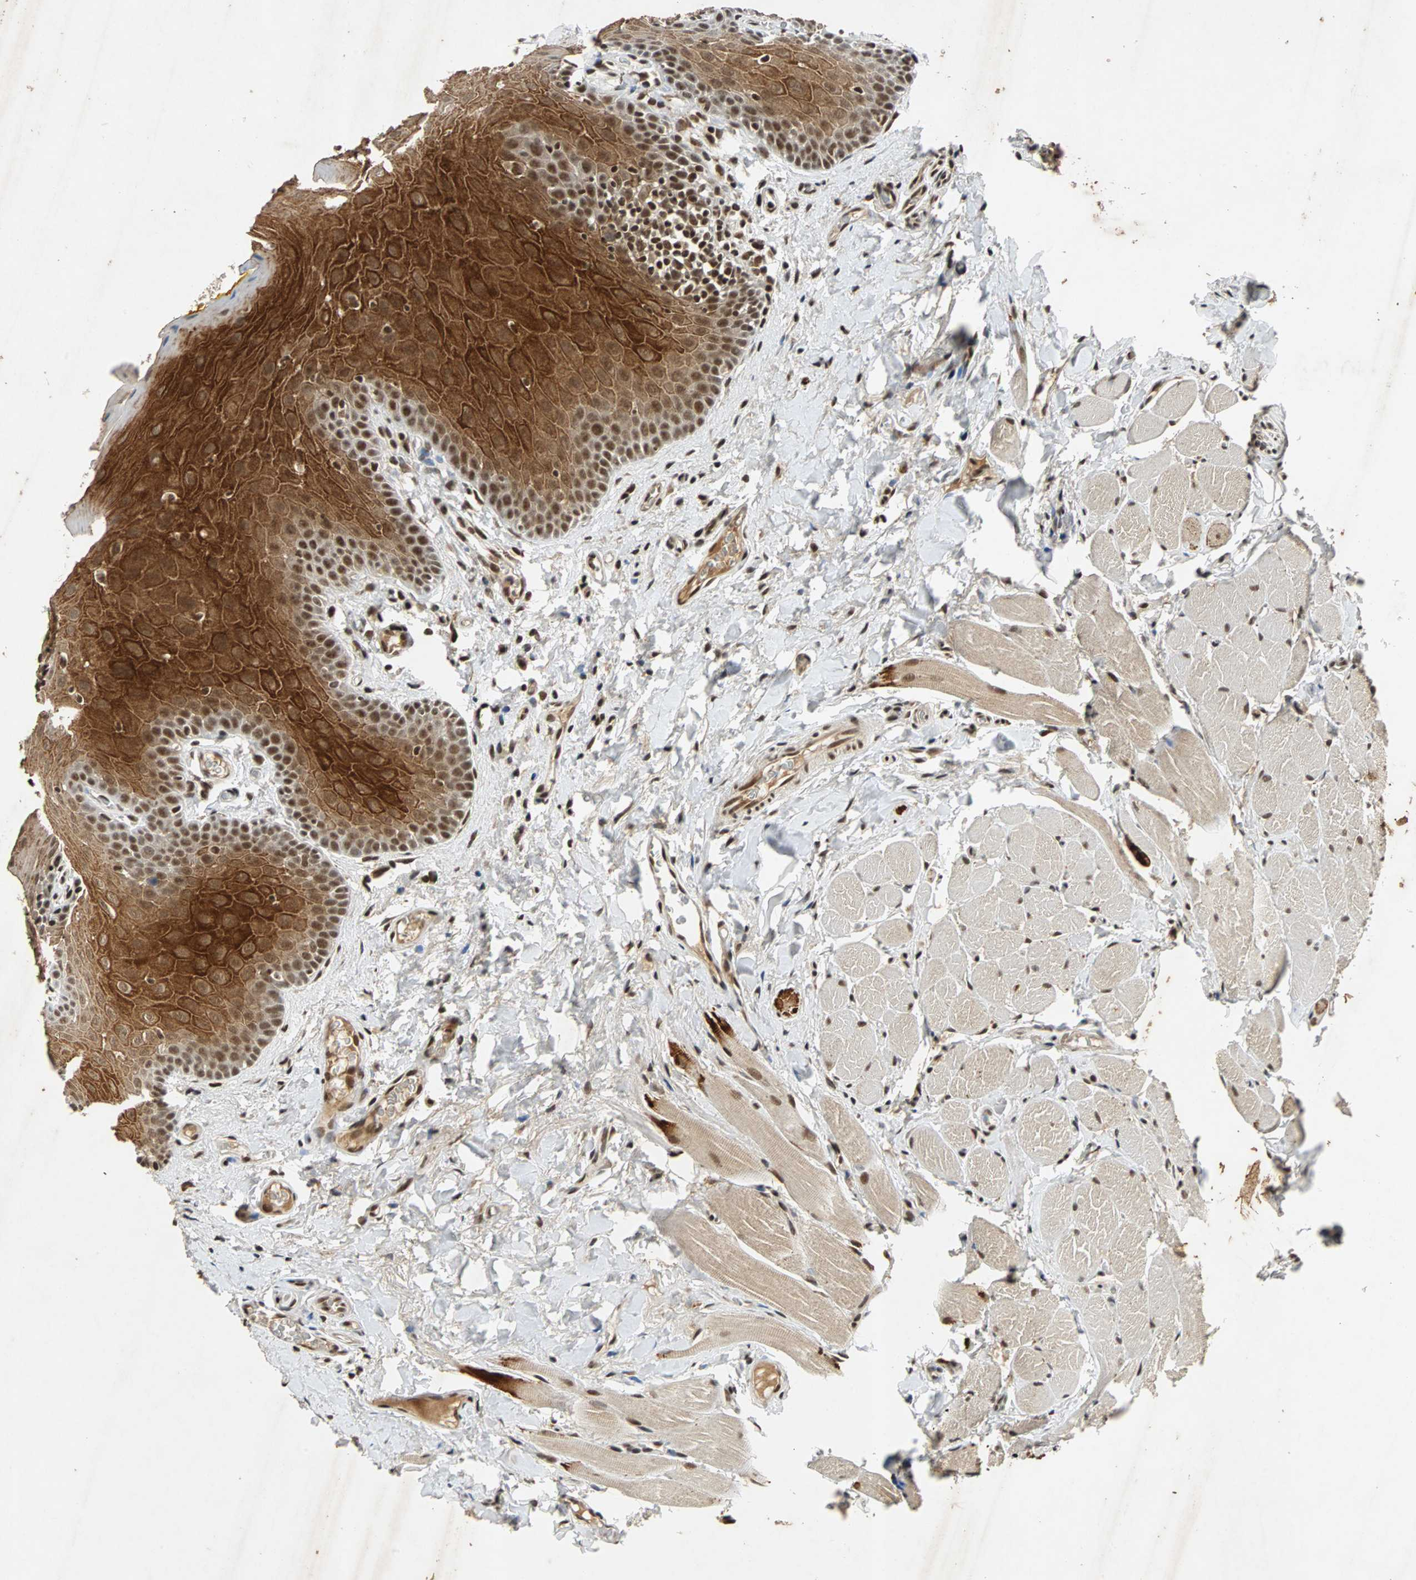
{"staining": {"intensity": "strong", "quantity": ">75%", "location": "cytoplasmic/membranous,nuclear"}, "tissue": "oral mucosa", "cell_type": "Squamous epithelial cells", "image_type": "normal", "snomed": [{"axis": "morphology", "description": "Normal tissue, NOS"}, {"axis": "topography", "description": "Oral tissue"}], "caption": "A high amount of strong cytoplasmic/membranous,nuclear positivity is present in approximately >75% of squamous epithelial cells in normal oral mucosa. The staining was performed using DAB (3,3'-diaminobenzidine) to visualize the protein expression in brown, while the nuclei were stained in blue with hematoxylin (Magnification: 20x).", "gene": "TAF5", "patient": {"sex": "male", "age": 54}}